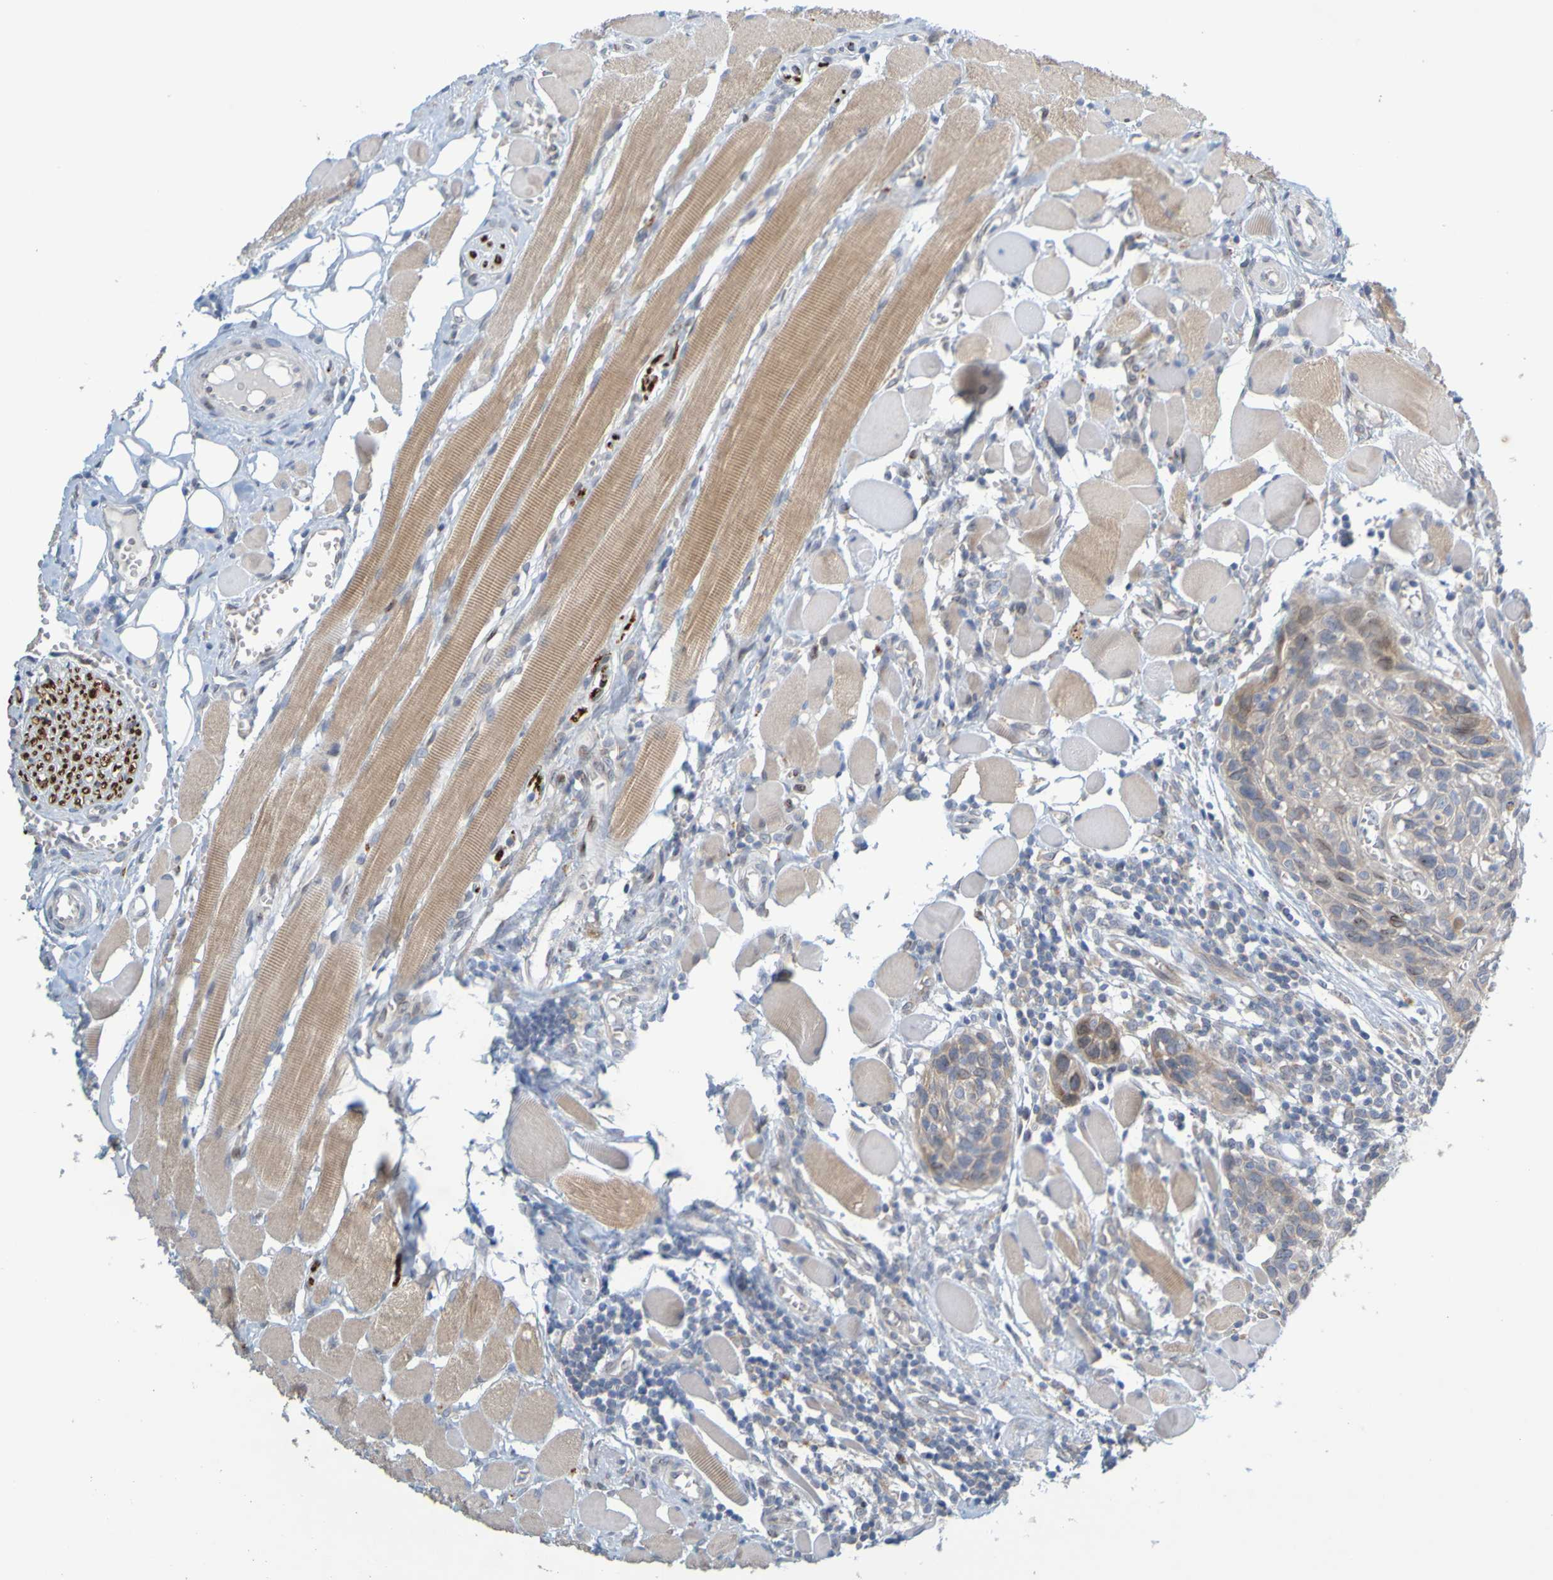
{"staining": {"intensity": "weak", "quantity": ">75%", "location": "cytoplasmic/membranous"}, "tissue": "head and neck cancer", "cell_type": "Tumor cells", "image_type": "cancer", "snomed": [{"axis": "morphology", "description": "Squamous cell carcinoma, NOS"}, {"axis": "topography", "description": "Oral tissue"}, {"axis": "topography", "description": "Head-Neck"}], "caption": "Immunohistochemistry (DAB (3,3'-diaminobenzidine)) staining of squamous cell carcinoma (head and neck) demonstrates weak cytoplasmic/membranous protein staining in approximately >75% of tumor cells.", "gene": "MAG", "patient": {"sex": "female", "age": 50}}